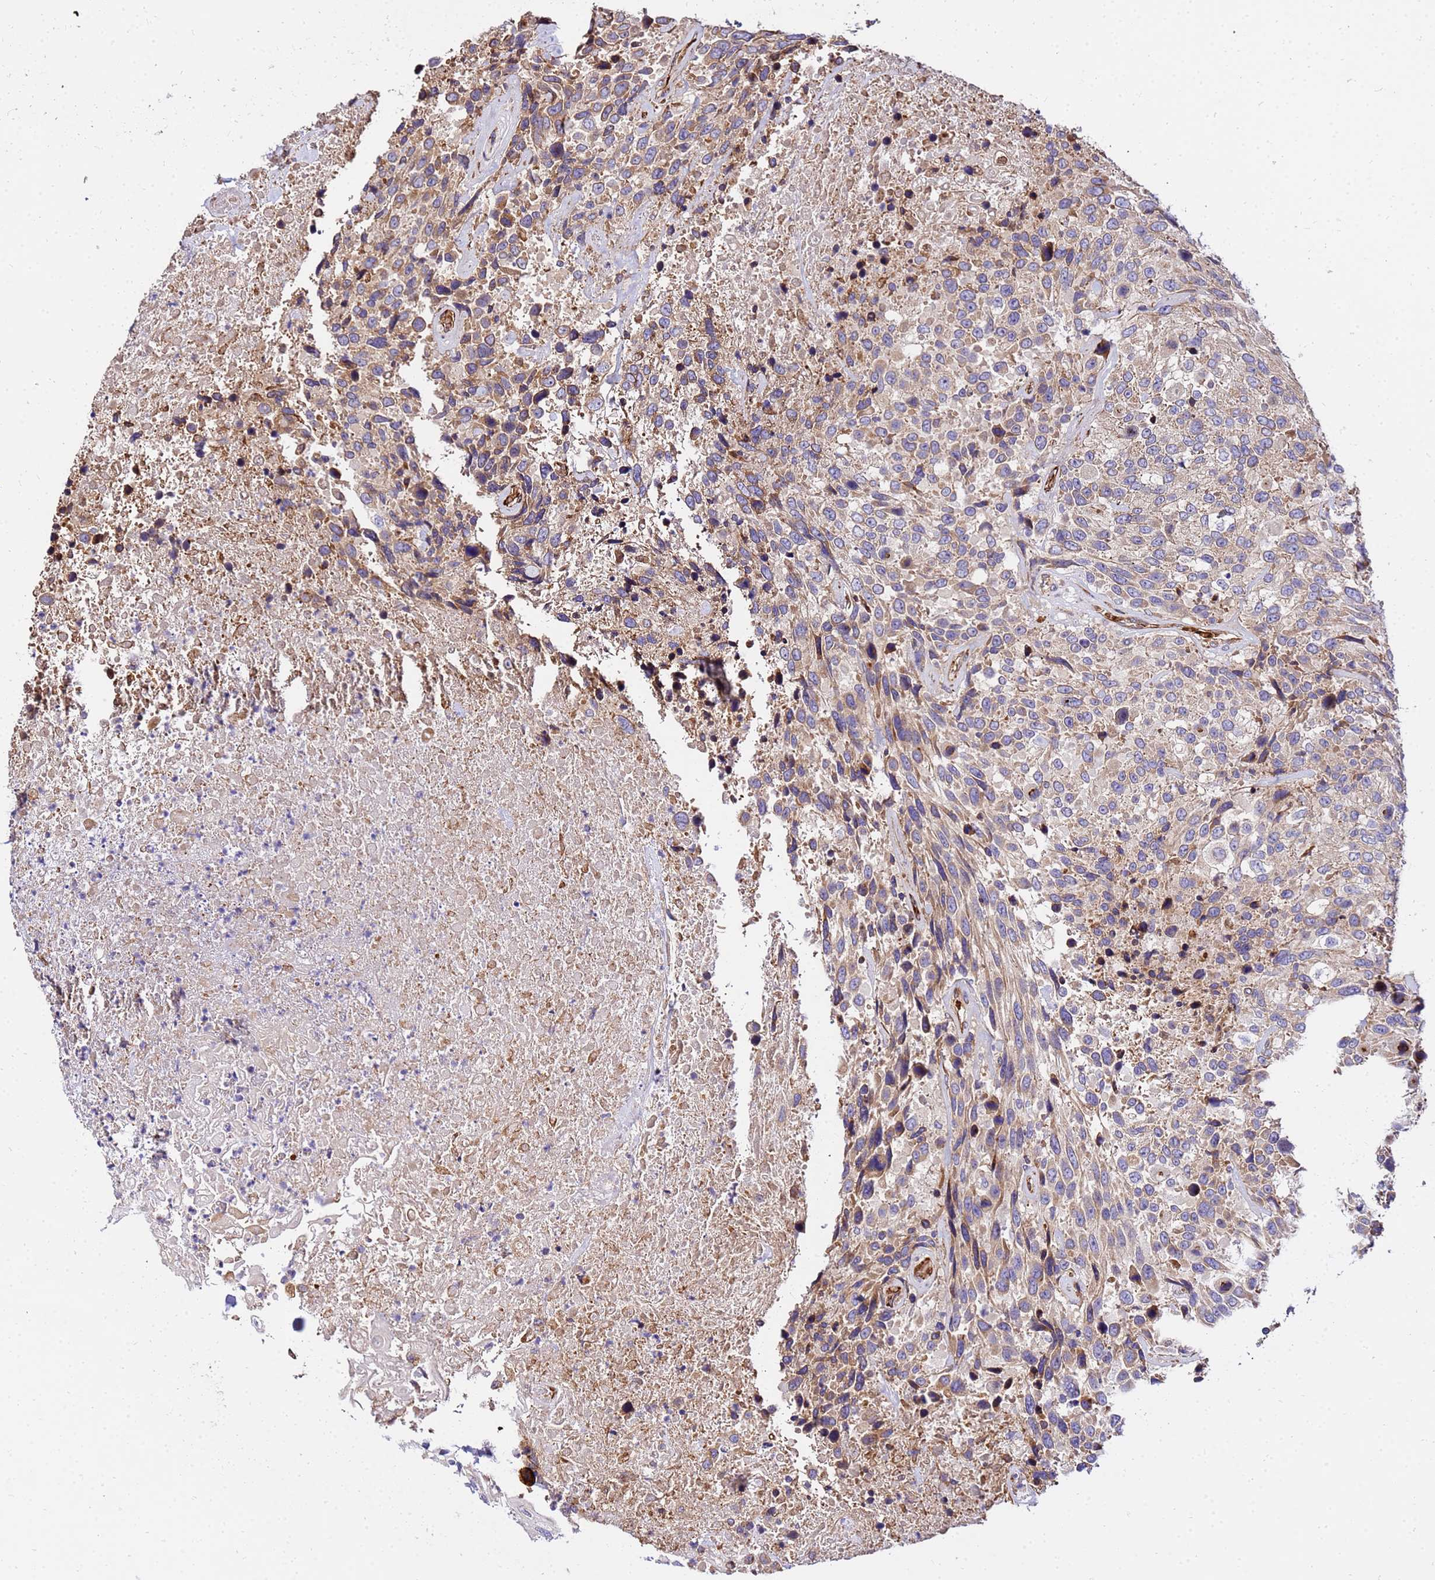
{"staining": {"intensity": "moderate", "quantity": "<25%", "location": "cytoplasmic/membranous"}, "tissue": "urothelial cancer", "cell_type": "Tumor cells", "image_type": "cancer", "snomed": [{"axis": "morphology", "description": "Urothelial carcinoma, High grade"}, {"axis": "topography", "description": "Urinary bladder"}], "caption": "Approximately <25% of tumor cells in human urothelial cancer reveal moderate cytoplasmic/membranous protein staining as visualized by brown immunohistochemical staining.", "gene": "WWC2", "patient": {"sex": "female", "age": 70}}